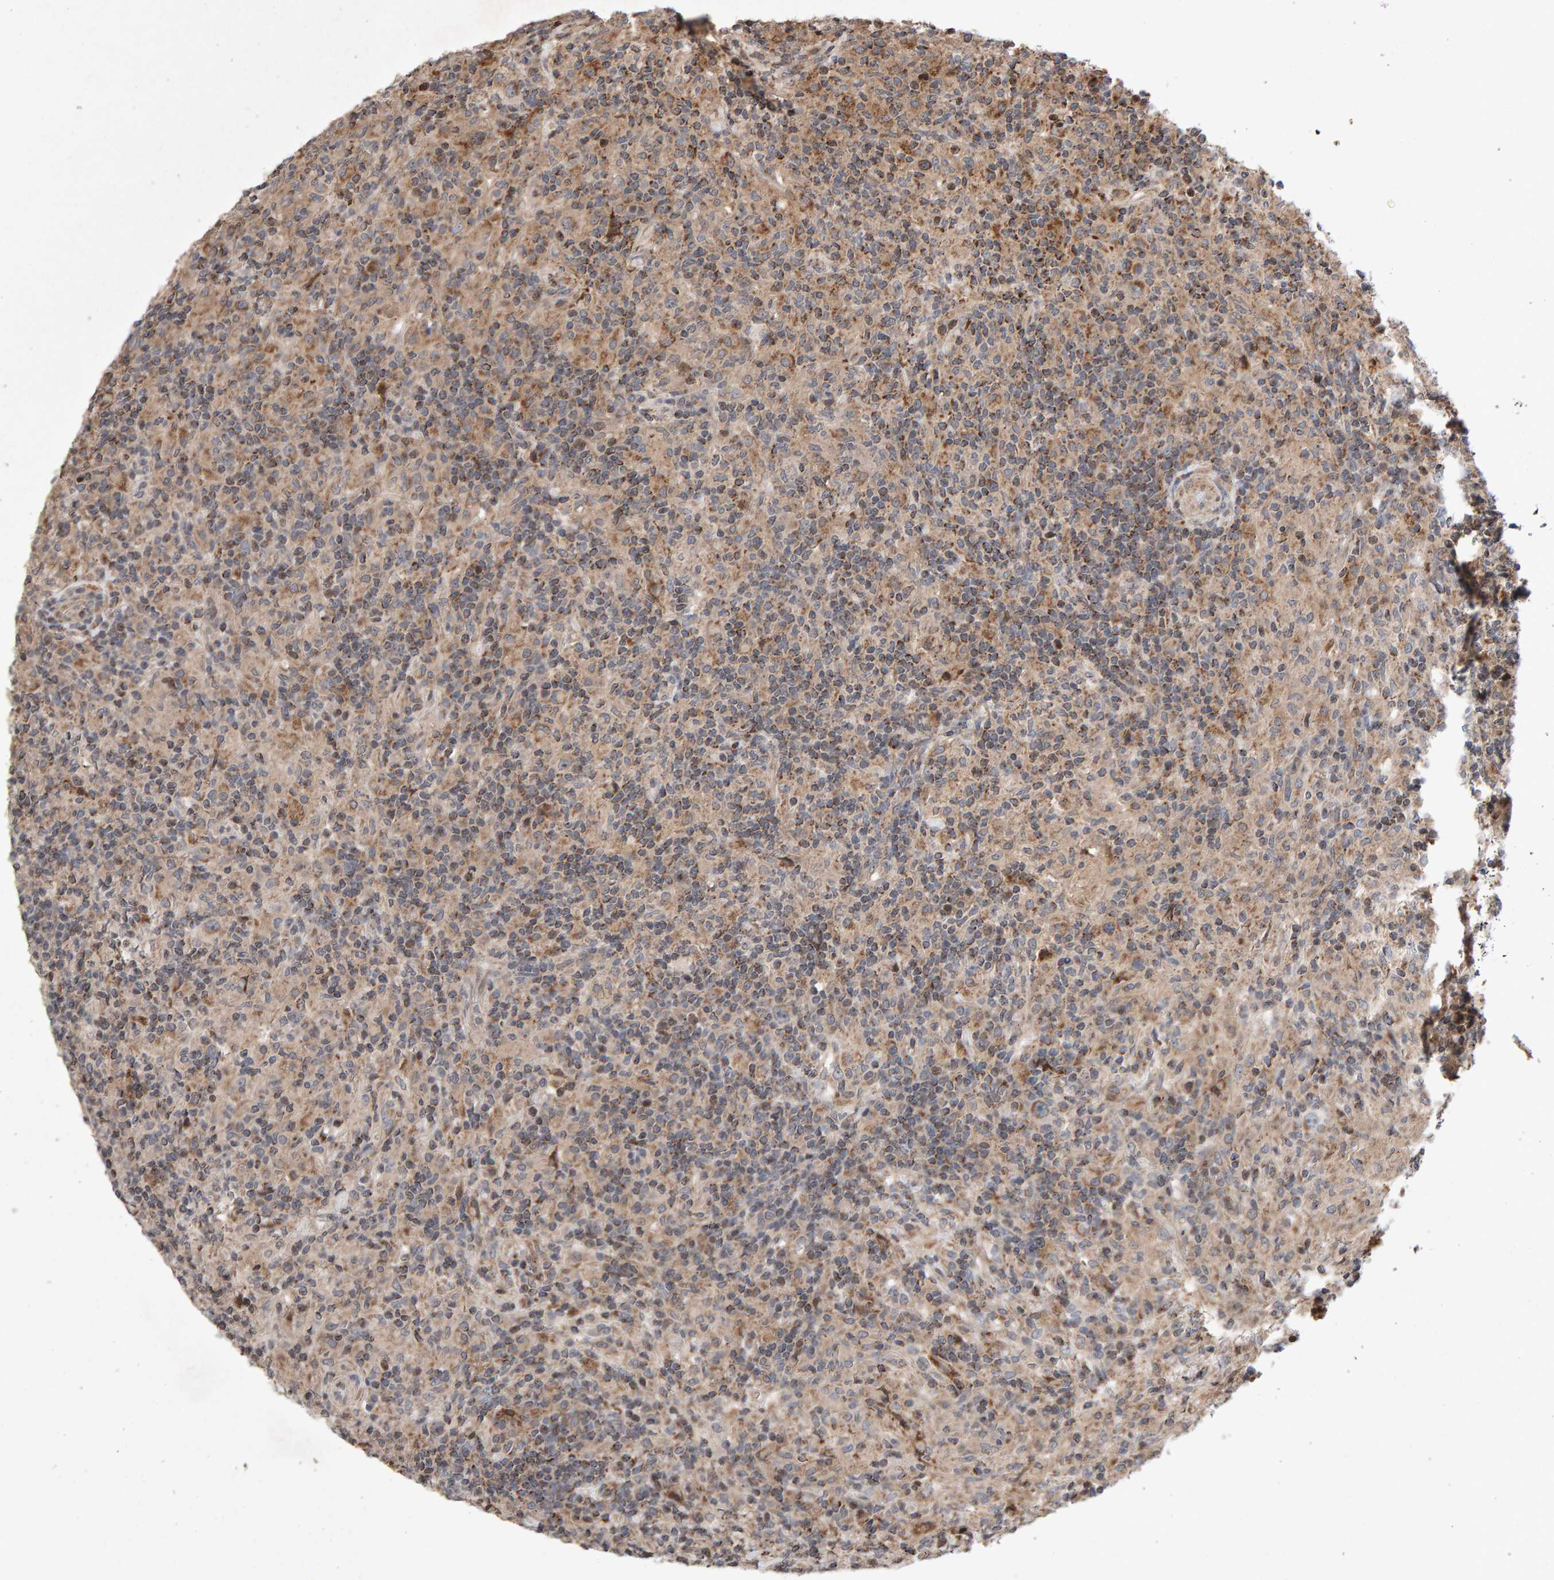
{"staining": {"intensity": "weak", "quantity": ">75%", "location": "cytoplasmic/membranous"}, "tissue": "lymphoma", "cell_type": "Tumor cells", "image_type": "cancer", "snomed": [{"axis": "morphology", "description": "Hodgkin's disease, NOS"}, {"axis": "topography", "description": "Lymph node"}], "caption": "This micrograph demonstrates Hodgkin's disease stained with immunohistochemistry to label a protein in brown. The cytoplasmic/membranous of tumor cells show weak positivity for the protein. Nuclei are counter-stained blue.", "gene": "PECR", "patient": {"sex": "male", "age": 70}}